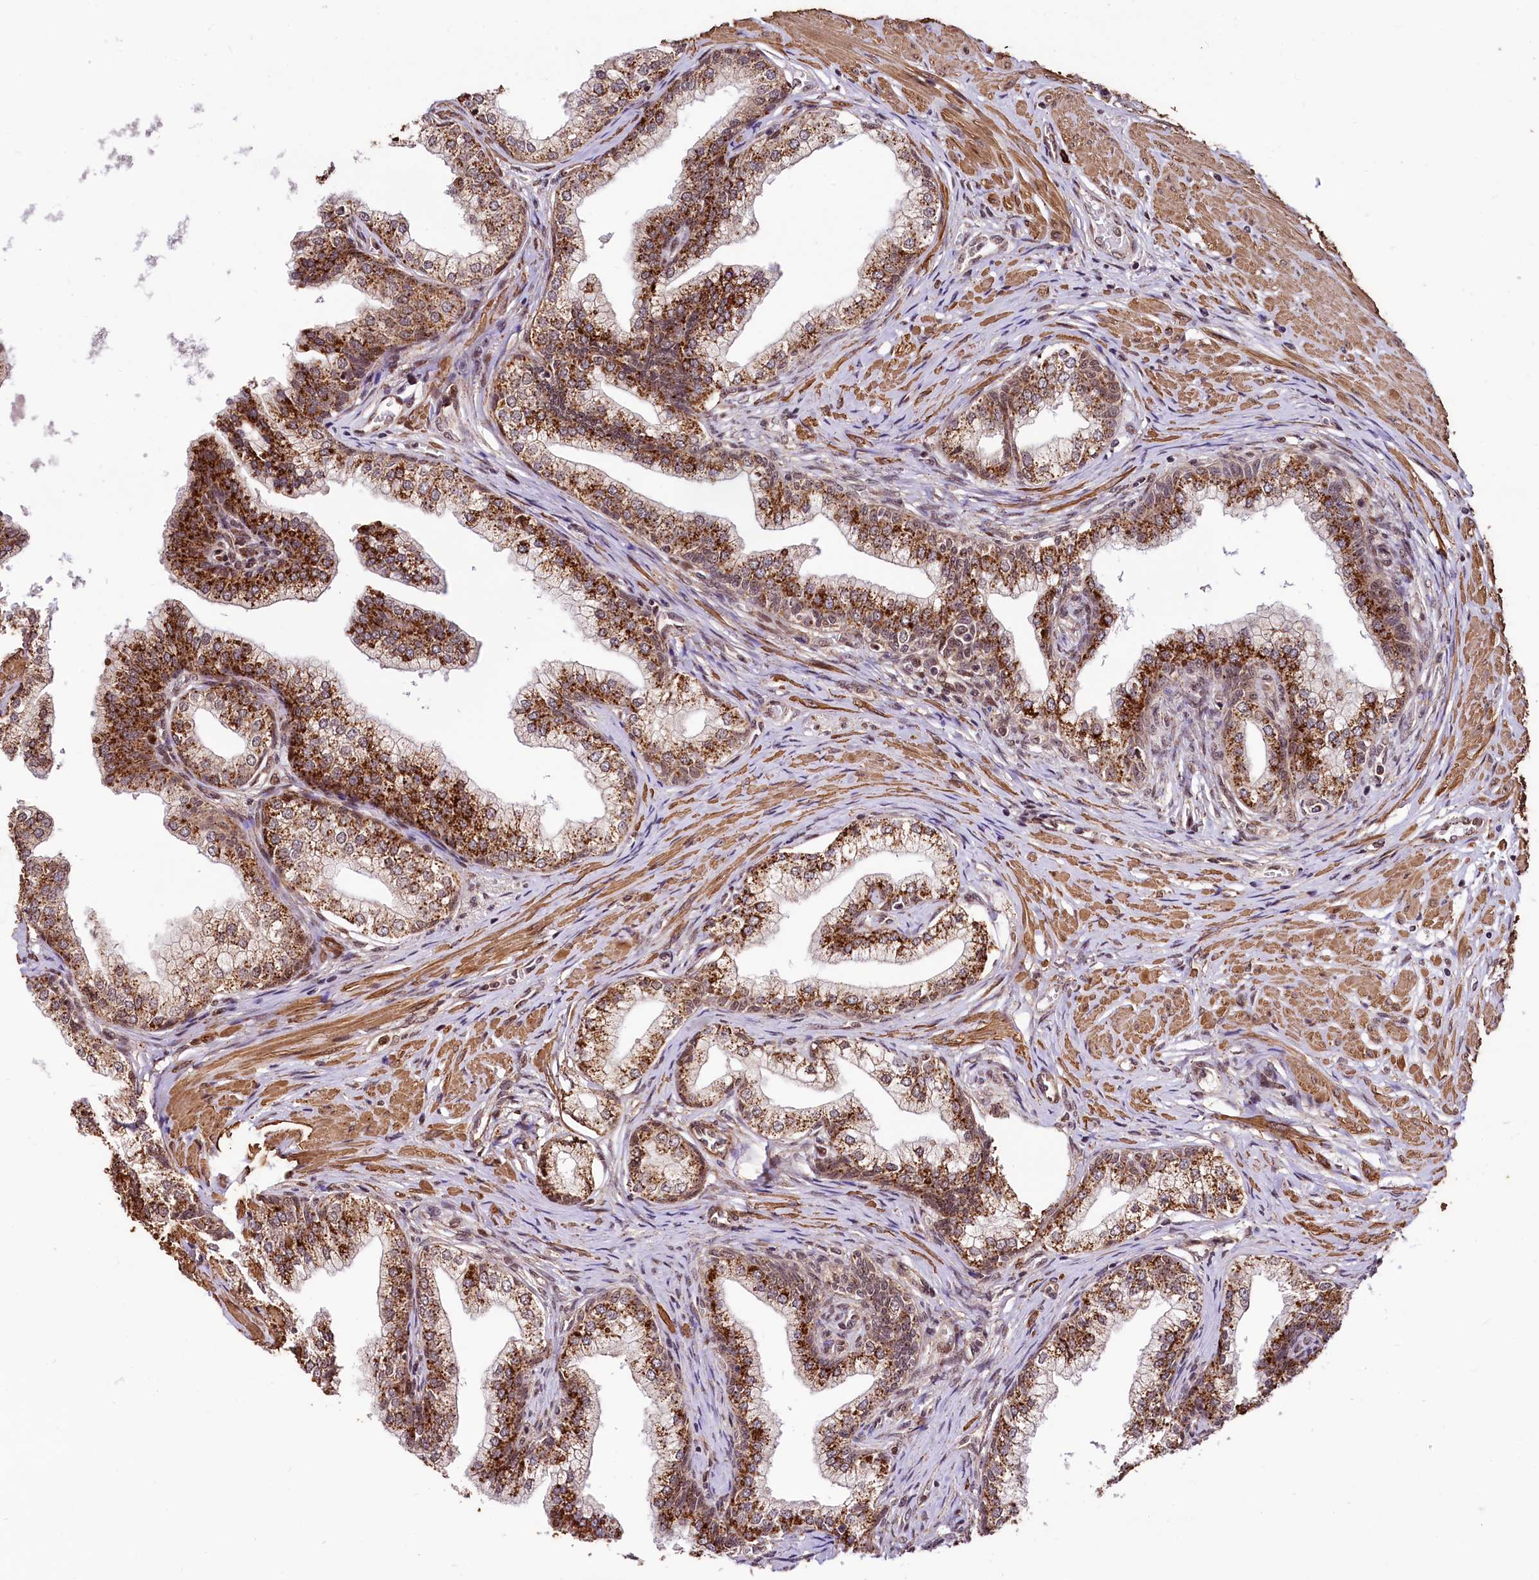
{"staining": {"intensity": "strong", "quantity": ">75%", "location": "cytoplasmic/membranous,nuclear"}, "tissue": "prostate", "cell_type": "Glandular cells", "image_type": "normal", "snomed": [{"axis": "morphology", "description": "Normal tissue, NOS"}, {"axis": "topography", "description": "Prostate"}], "caption": "Prostate stained with DAB (3,3'-diaminobenzidine) immunohistochemistry (IHC) displays high levels of strong cytoplasmic/membranous,nuclear expression in approximately >75% of glandular cells. The staining was performed using DAB (3,3'-diaminobenzidine) to visualize the protein expression in brown, while the nuclei were stained in blue with hematoxylin (Magnification: 20x).", "gene": "PDS5B", "patient": {"sex": "male", "age": 60}}